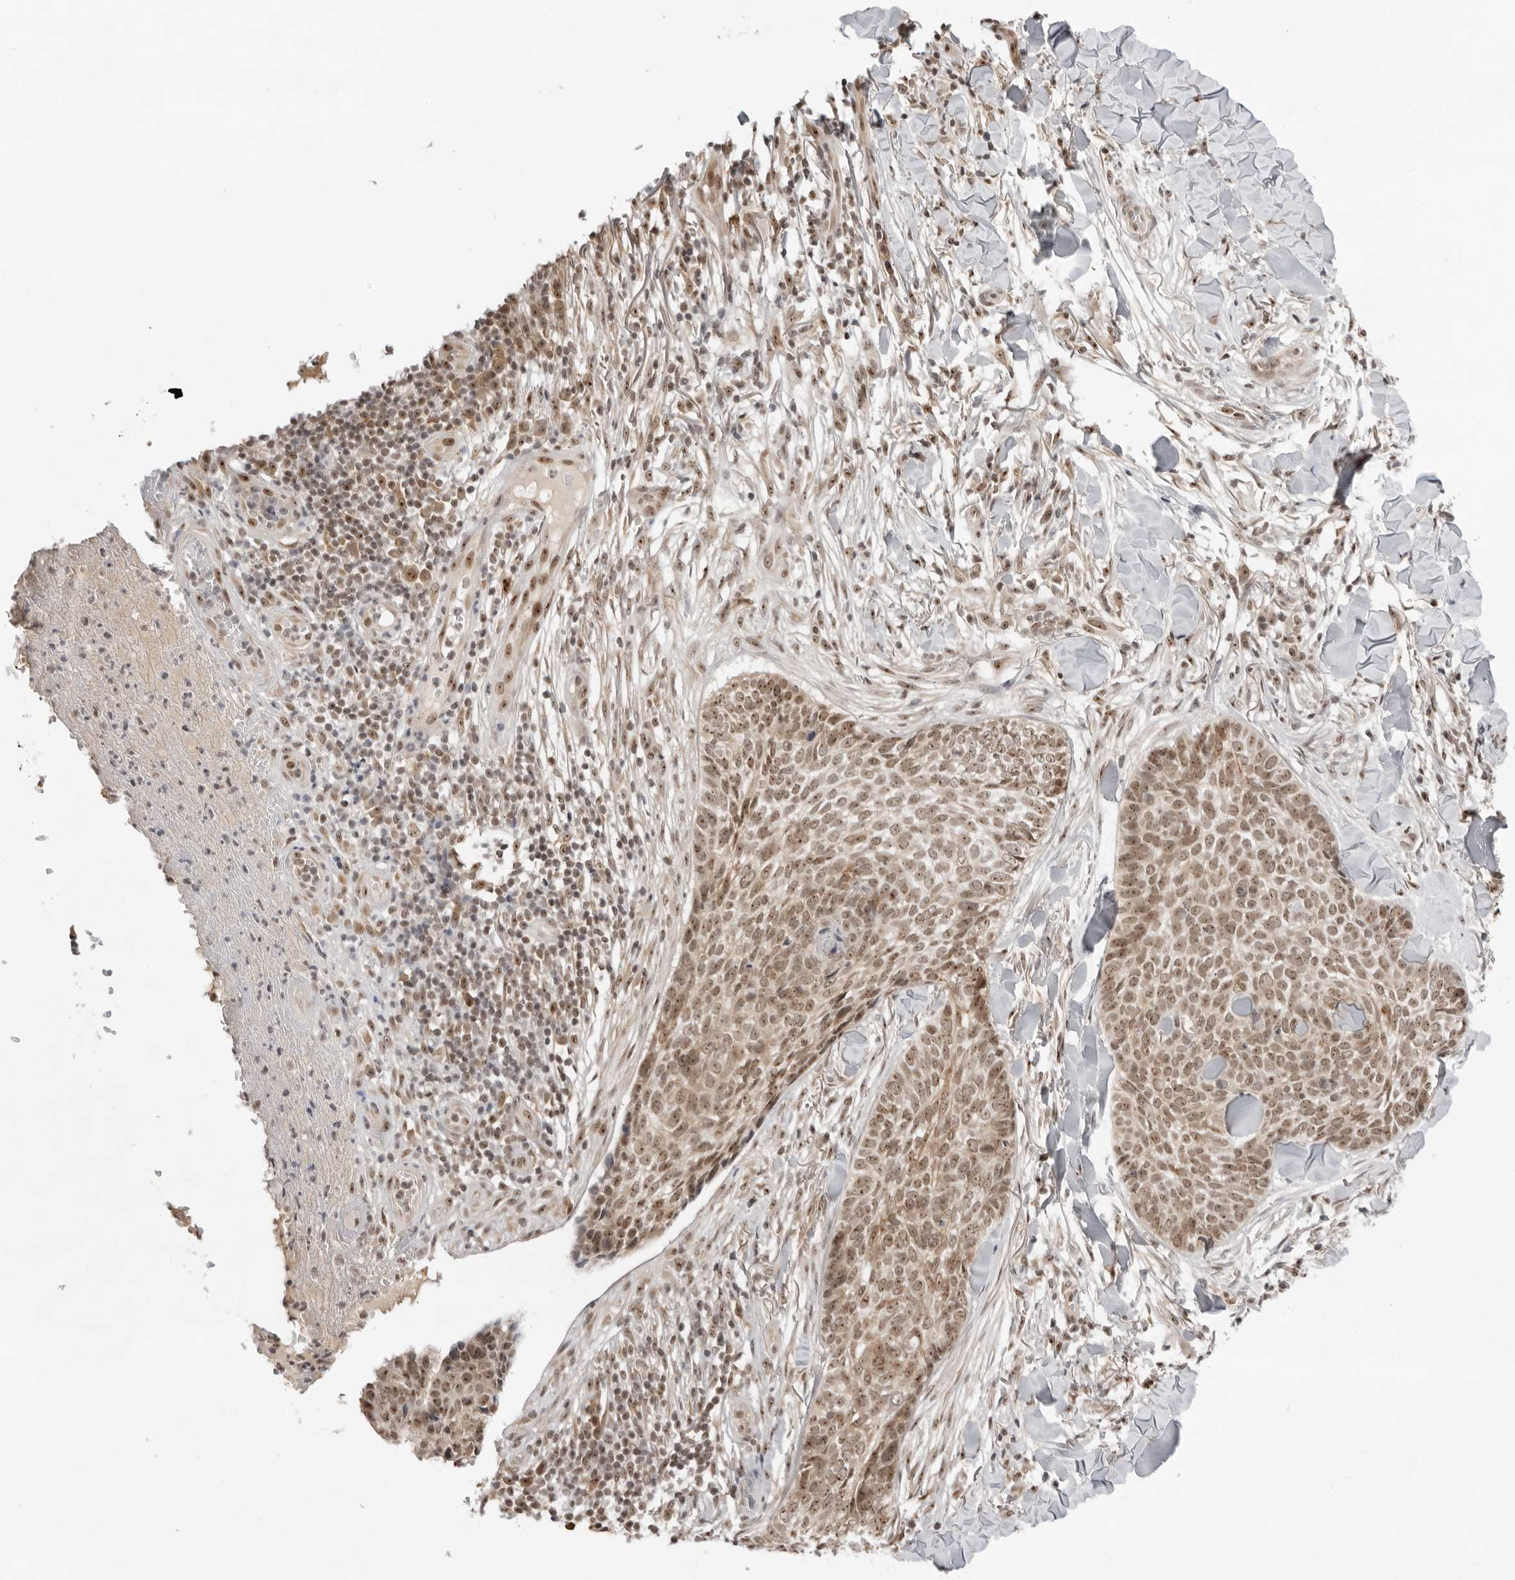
{"staining": {"intensity": "moderate", "quantity": ">75%", "location": "cytoplasmic/membranous,nuclear"}, "tissue": "skin cancer", "cell_type": "Tumor cells", "image_type": "cancer", "snomed": [{"axis": "morphology", "description": "Normal tissue, NOS"}, {"axis": "morphology", "description": "Basal cell carcinoma"}, {"axis": "topography", "description": "Skin"}], "caption": "Immunohistochemical staining of human skin cancer exhibits medium levels of moderate cytoplasmic/membranous and nuclear protein expression in approximately >75% of tumor cells. The protein is stained brown, and the nuclei are stained in blue (DAB (3,3'-diaminobenzidine) IHC with brightfield microscopy, high magnification).", "gene": "EXOSC10", "patient": {"sex": "male", "age": 67}}